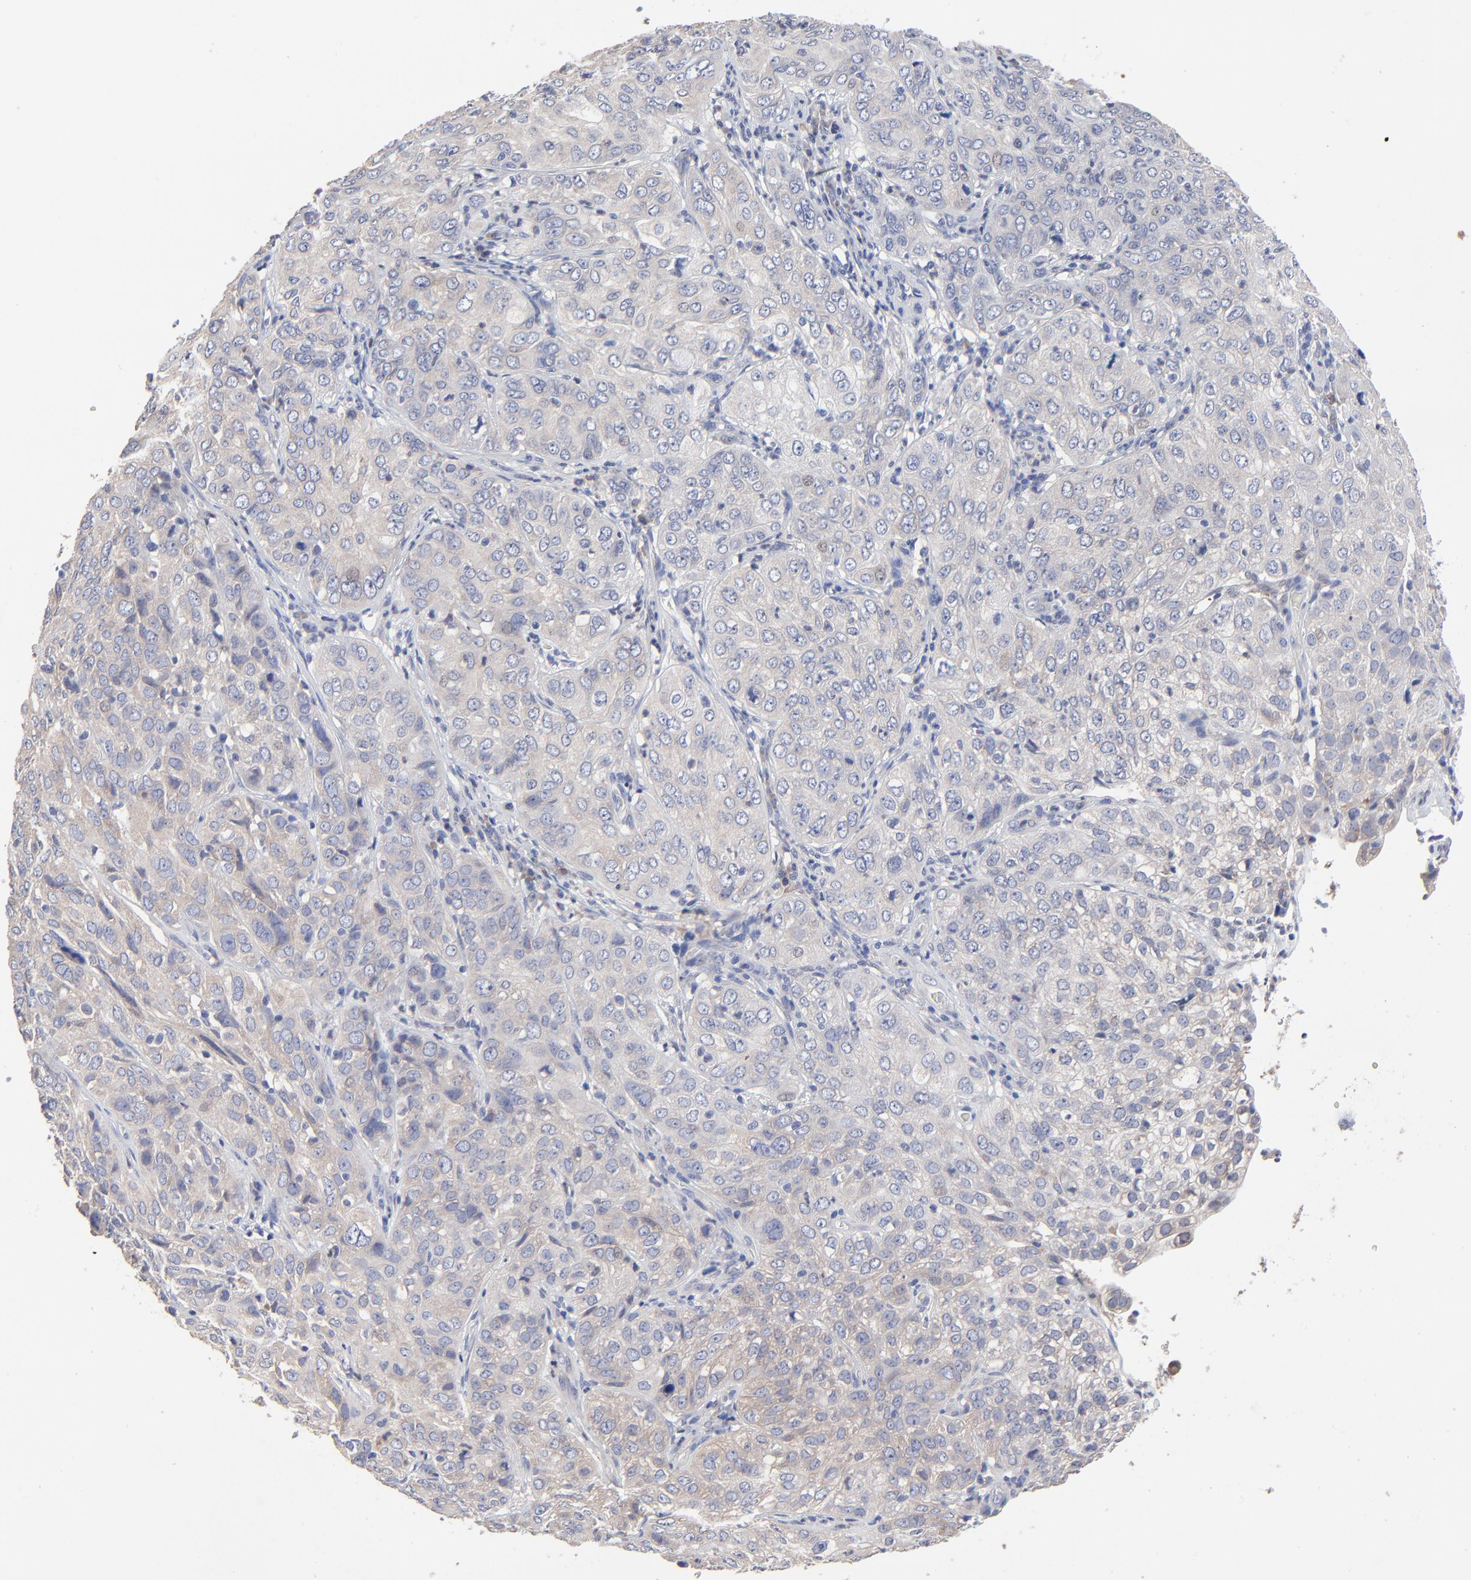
{"staining": {"intensity": "negative", "quantity": "none", "location": "none"}, "tissue": "cervical cancer", "cell_type": "Tumor cells", "image_type": "cancer", "snomed": [{"axis": "morphology", "description": "Squamous cell carcinoma, NOS"}, {"axis": "topography", "description": "Cervix"}], "caption": "This is an immunohistochemistry photomicrograph of cervical cancer. There is no expression in tumor cells.", "gene": "PPFIBP2", "patient": {"sex": "female", "age": 38}}